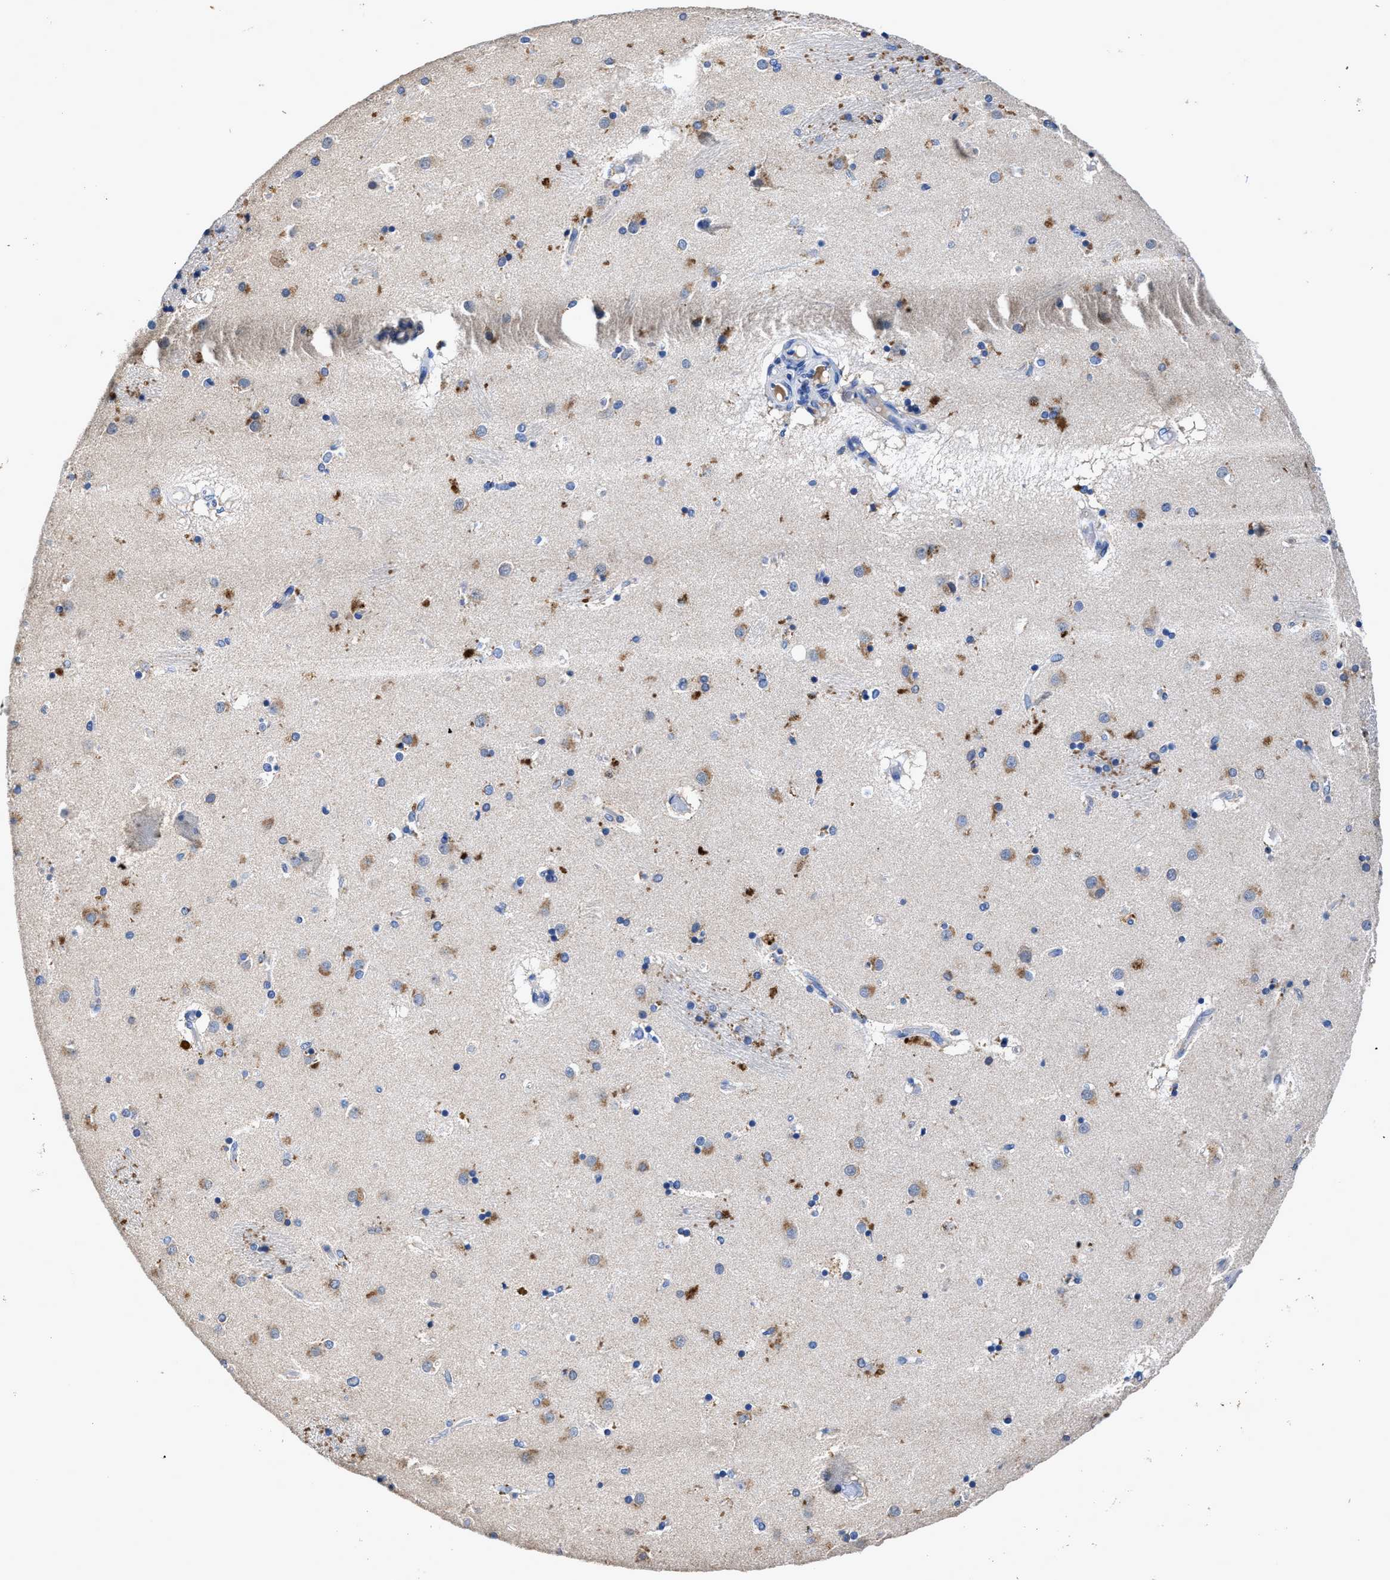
{"staining": {"intensity": "moderate", "quantity": "<25%", "location": "cytoplasmic/membranous"}, "tissue": "caudate", "cell_type": "Glial cells", "image_type": "normal", "snomed": [{"axis": "morphology", "description": "Normal tissue, NOS"}, {"axis": "topography", "description": "Lateral ventricle wall"}], "caption": "DAB (3,3'-diaminobenzidine) immunohistochemical staining of unremarkable caudate reveals moderate cytoplasmic/membranous protein positivity in approximately <25% of glial cells. Using DAB (brown) and hematoxylin (blue) stains, captured at high magnification using brightfield microscopy.", "gene": "UBR4", "patient": {"sex": "male", "age": 70}}